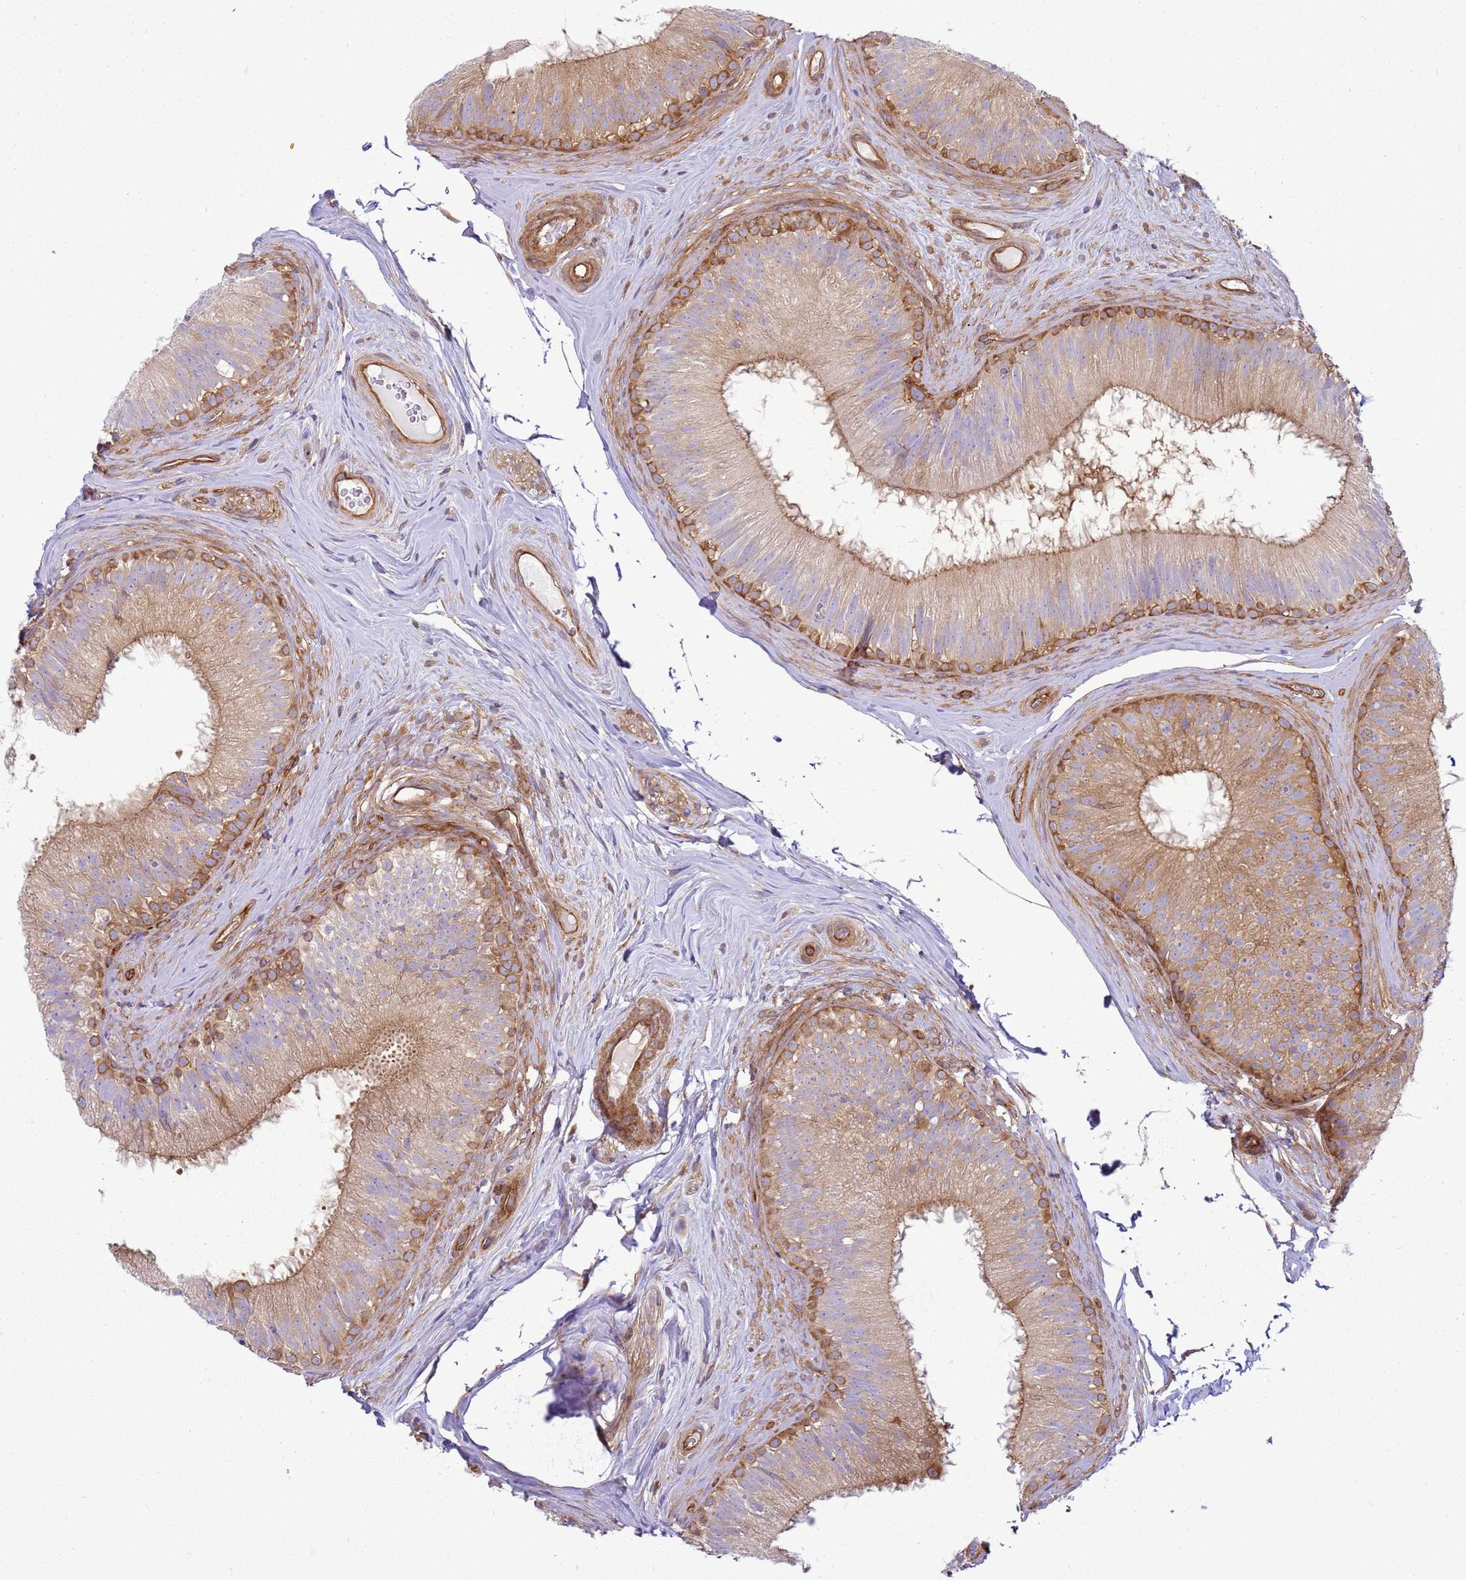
{"staining": {"intensity": "strong", "quantity": "25%-75%", "location": "cytoplasmic/membranous"}, "tissue": "epididymis", "cell_type": "Glandular cells", "image_type": "normal", "snomed": [{"axis": "morphology", "description": "Normal tissue, NOS"}, {"axis": "topography", "description": "Epididymis"}], "caption": "Unremarkable epididymis exhibits strong cytoplasmic/membranous expression in approximately 25%-75% of glandular cells.", "gene": "SNX21", "patient": {"sex": "male", "age": 34}}